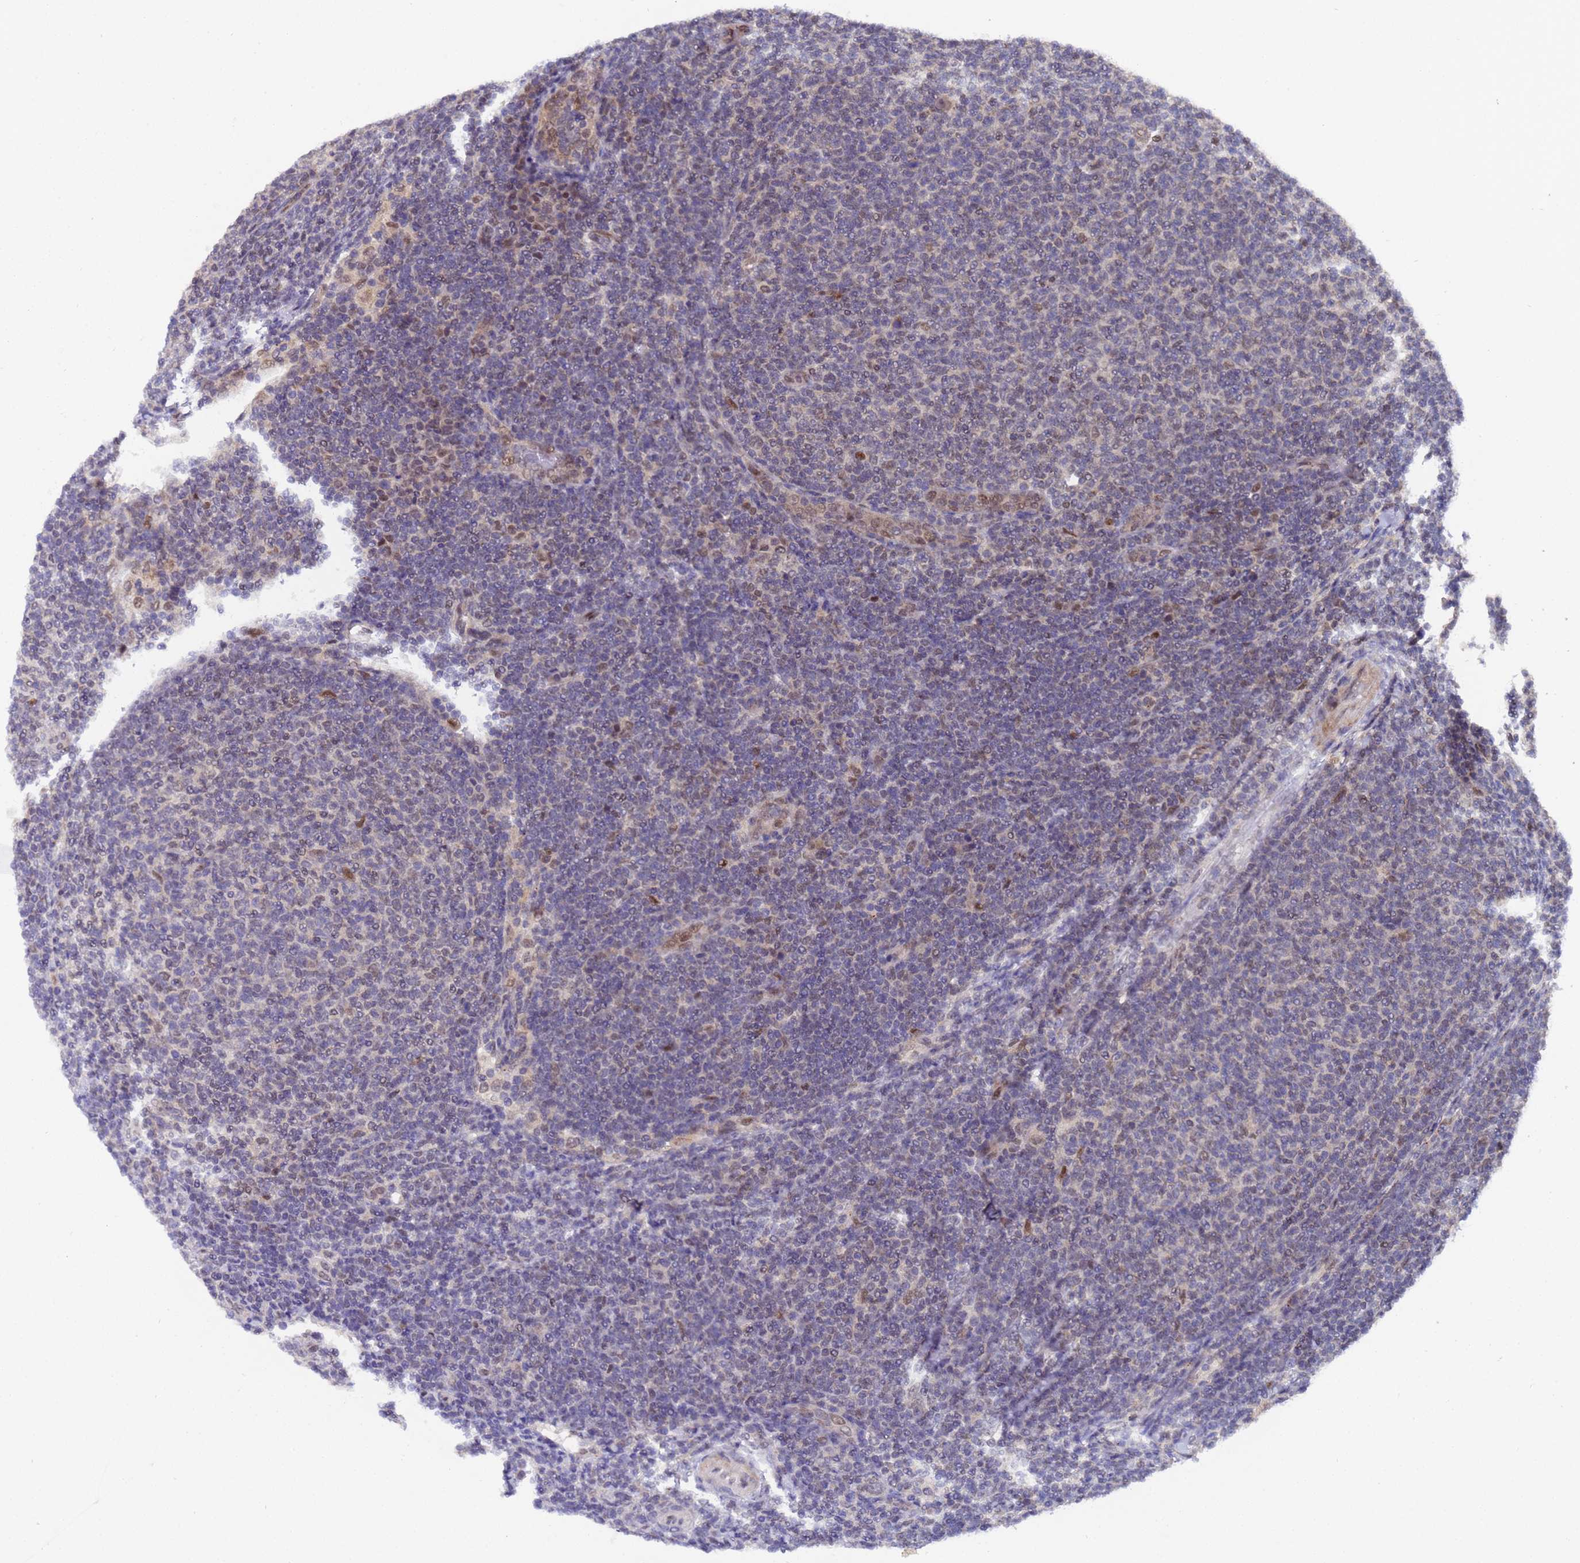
{"staining": {"intensity": "negative", "quantity": "none", "location": "none"}, "tissue": "lymphoma", "cell_type": "Tumor cells", "image_type": "cancer", "snomed": [{"axis": "morphology", "description": "Malignant lymphoma, non-Hodgkin's type, Low grade"}, {"axis": "topography", "description": "Lymph node"}], "caption": "Tumor cells show no significant positivity in malignant lymphoma, non-Hodgkin's type (low-grade). Brightfield microscopy of immunohistochemistry stained with DAB (brown) and hematoxylin (blue), captured at high magnification.", "gene": "ANAPC13", "patient": {"sex": "male", "age": 66}}